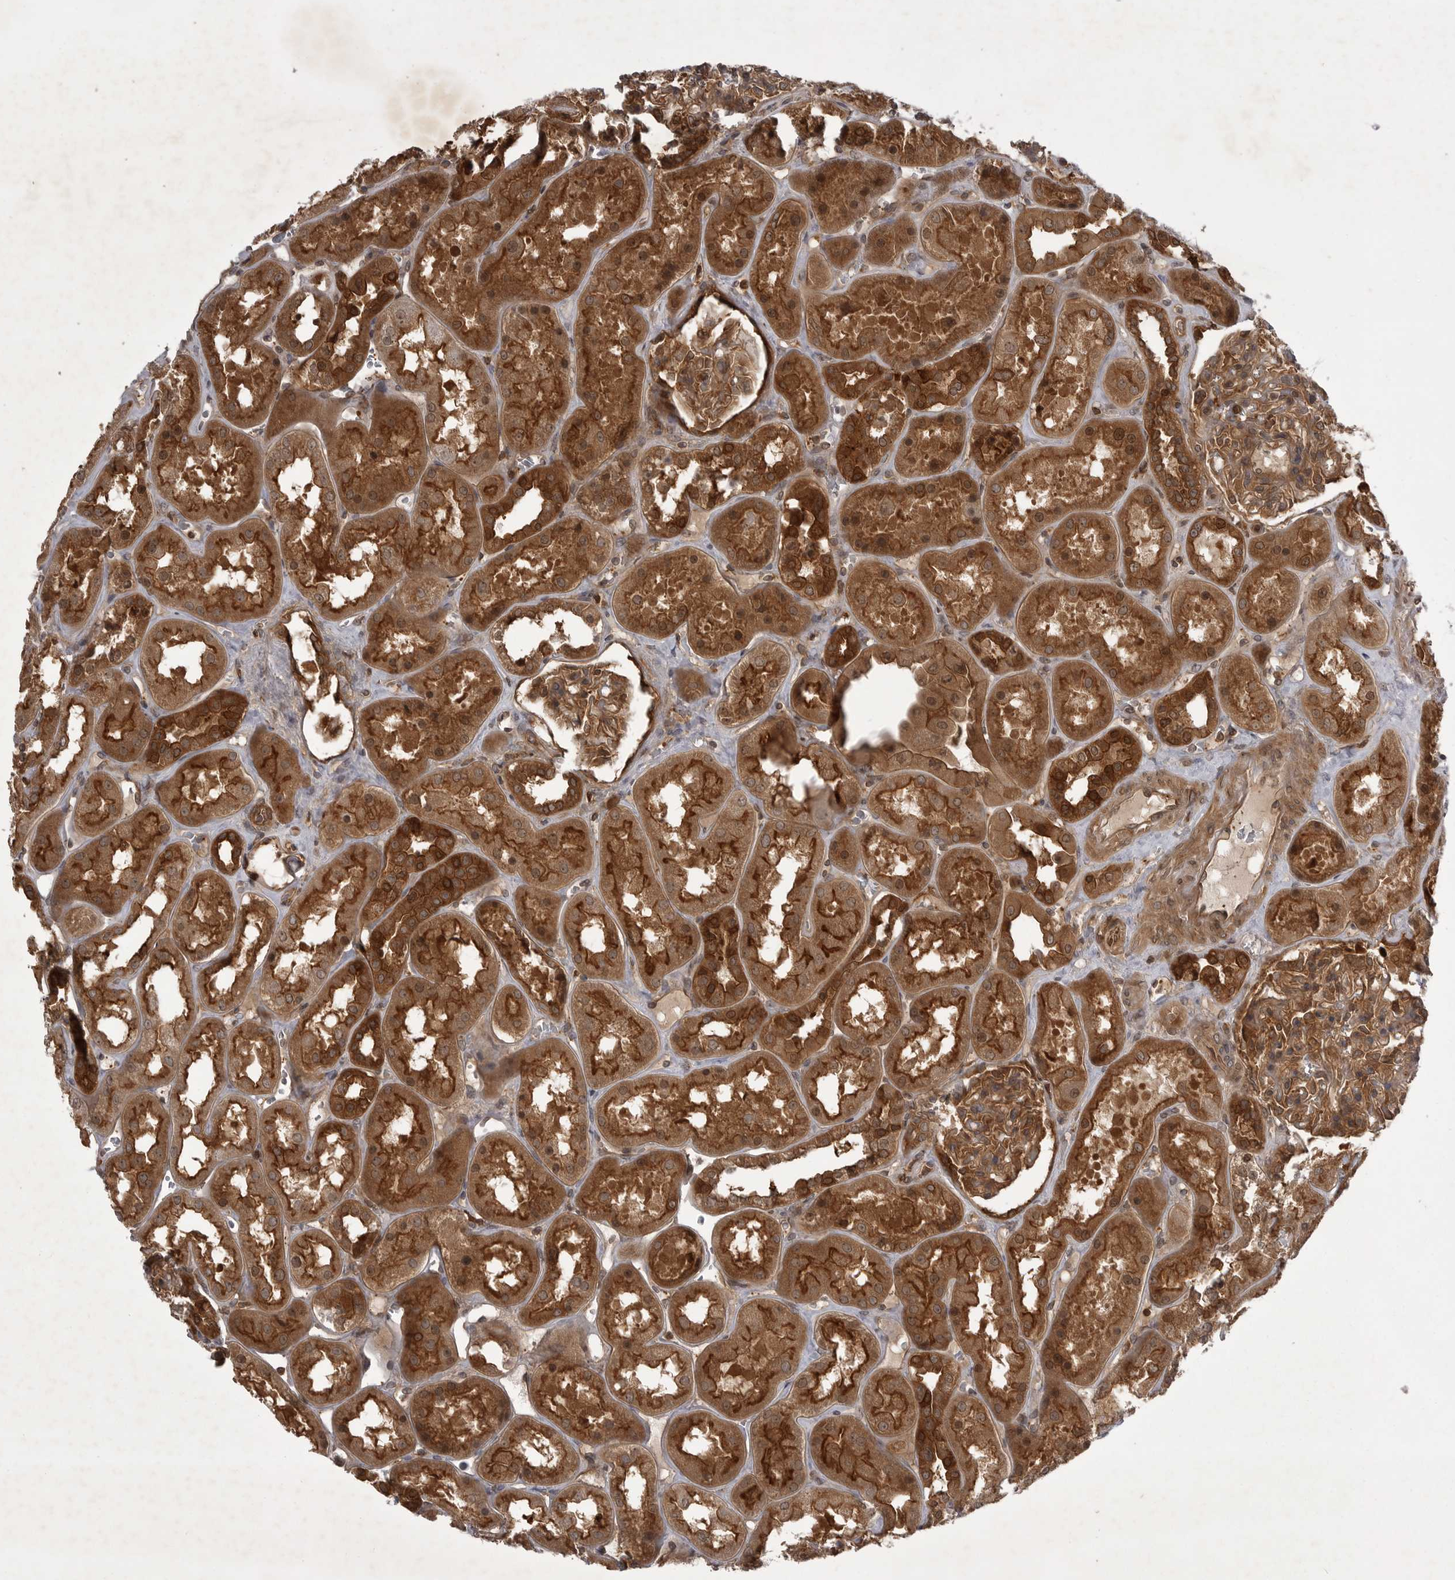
{"staining": {"intensity": "moderate", "quantity": ">75%", "location": "cytoplasmic/membranous"}, "tissue": "kidney", "cell_type": "Cells in glomeruli", "image_type": "normal", "snomed": [{"axis": "morphology", "description": "Normal tissue, NOS"}, {"axis": "topography", "description": "Kidney"}], "caption": "Immunohistochemistry (IHC) micrograph of normal kidney: human kidney stained using IHC shows medium levels of moderate protein expression localized specifically in the cytoplasmic/membranous of cells in glomeruli, appearing as a cytoplasmic/membranous brown color.", "gene": "STK24", "patient": {"sex": "male", "age": 70}}